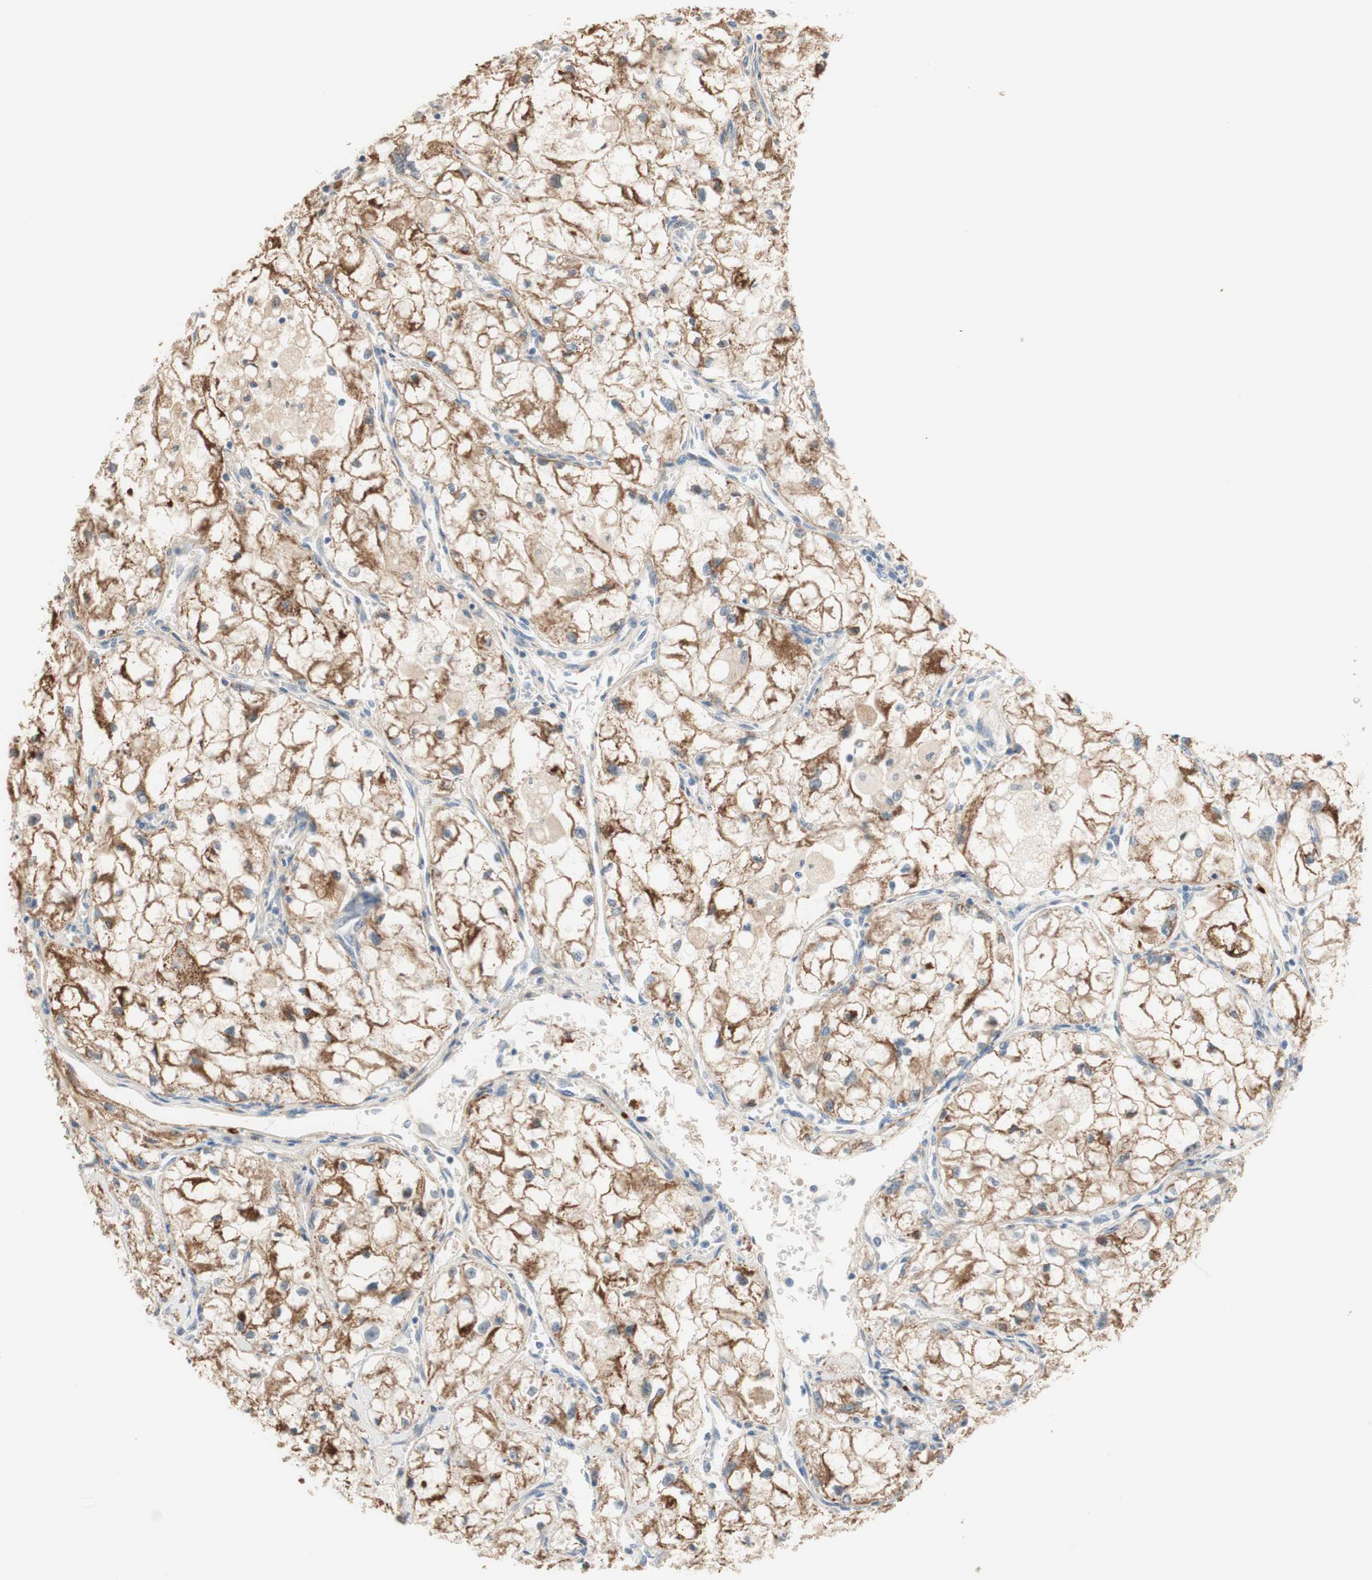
{"staining": {"intensity": "moderate", "quantity": "<25%", "location": "cytoplasmic/membranous"}, "tissue": "renal cancer", "cell_type": "Tumor cells", "image_type": "cancer", "snomed": [{"axis": "morphology", "description": "Adenocarcinoma, NOS"}, {"axis": "topography", "description": "Kidney"}], "caption": "Protein expression analysis of renal cancer (adenocarcinoma) reveals moderate cytoplasmic/membranous positivity in approximately <25% of tumor cells. (brown staining indicates protein expression, while blue staining denotes nuclei).", "gene": "PTPN21", "patient": {"sex": "female", "age": 70}}